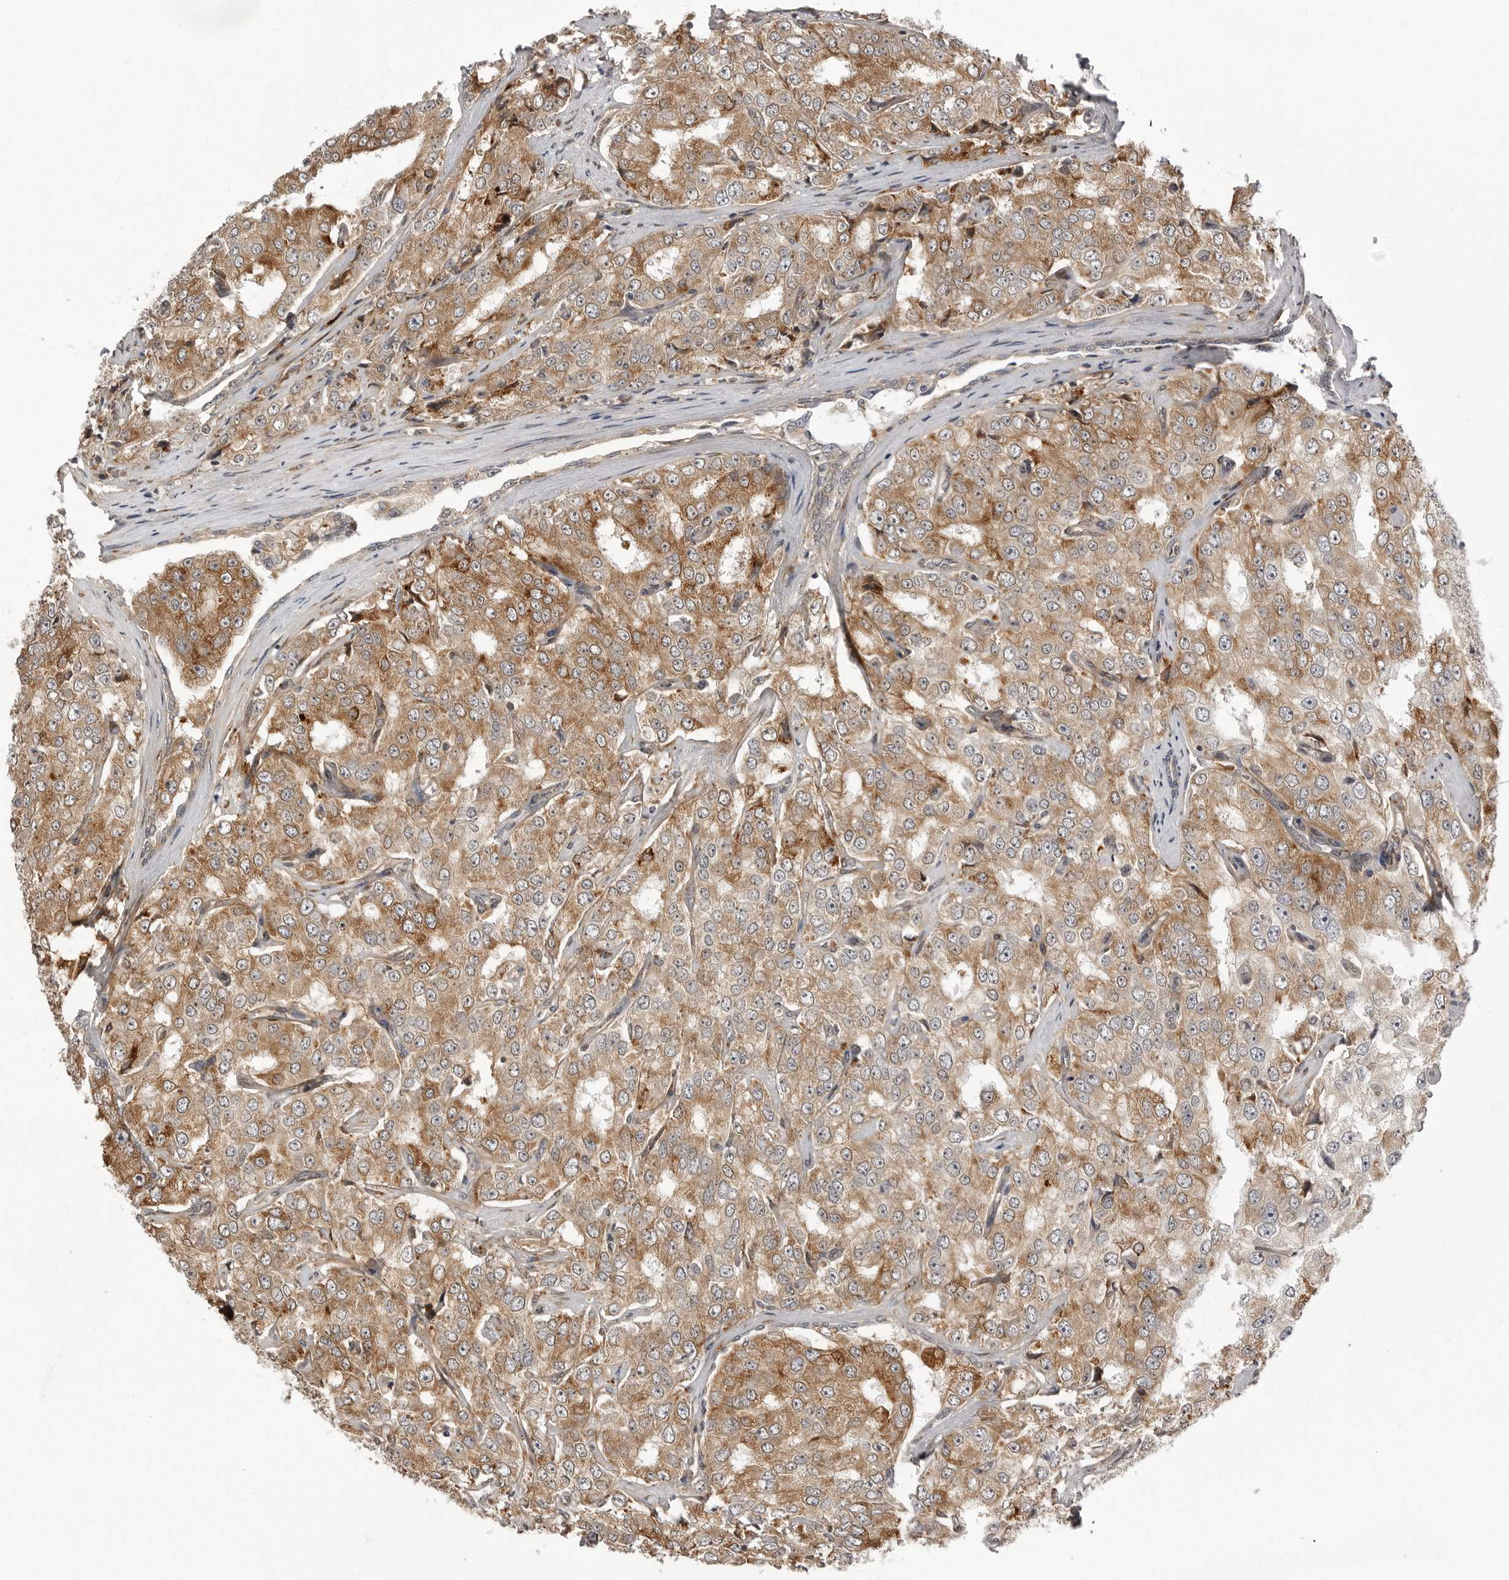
{"staining": {"intensity": "moderate", "quantity": ">75%", "location": "cytoplasmic/membranous"}, "tissue": "prostate cancer", "cell_type": "Tumor cells", "image_type": "cancer", "snomed": [{"axis": "morphology", "description": "Adenocarcinoma, High grade"}, {"axis": "topography", "description": "Prostate"}], "caption": "Immunohistochemical staining of prostate cancer (high-grade adenocarcinoma) reveals medium levels of moderate cytoplasmic/membranous positivity in about >75% of tumor cells. (Brightfield microscopy of DAB IHC at high magnification).", "gene": "ARL5A", "patient": {"sex": "male", "age": 58}}